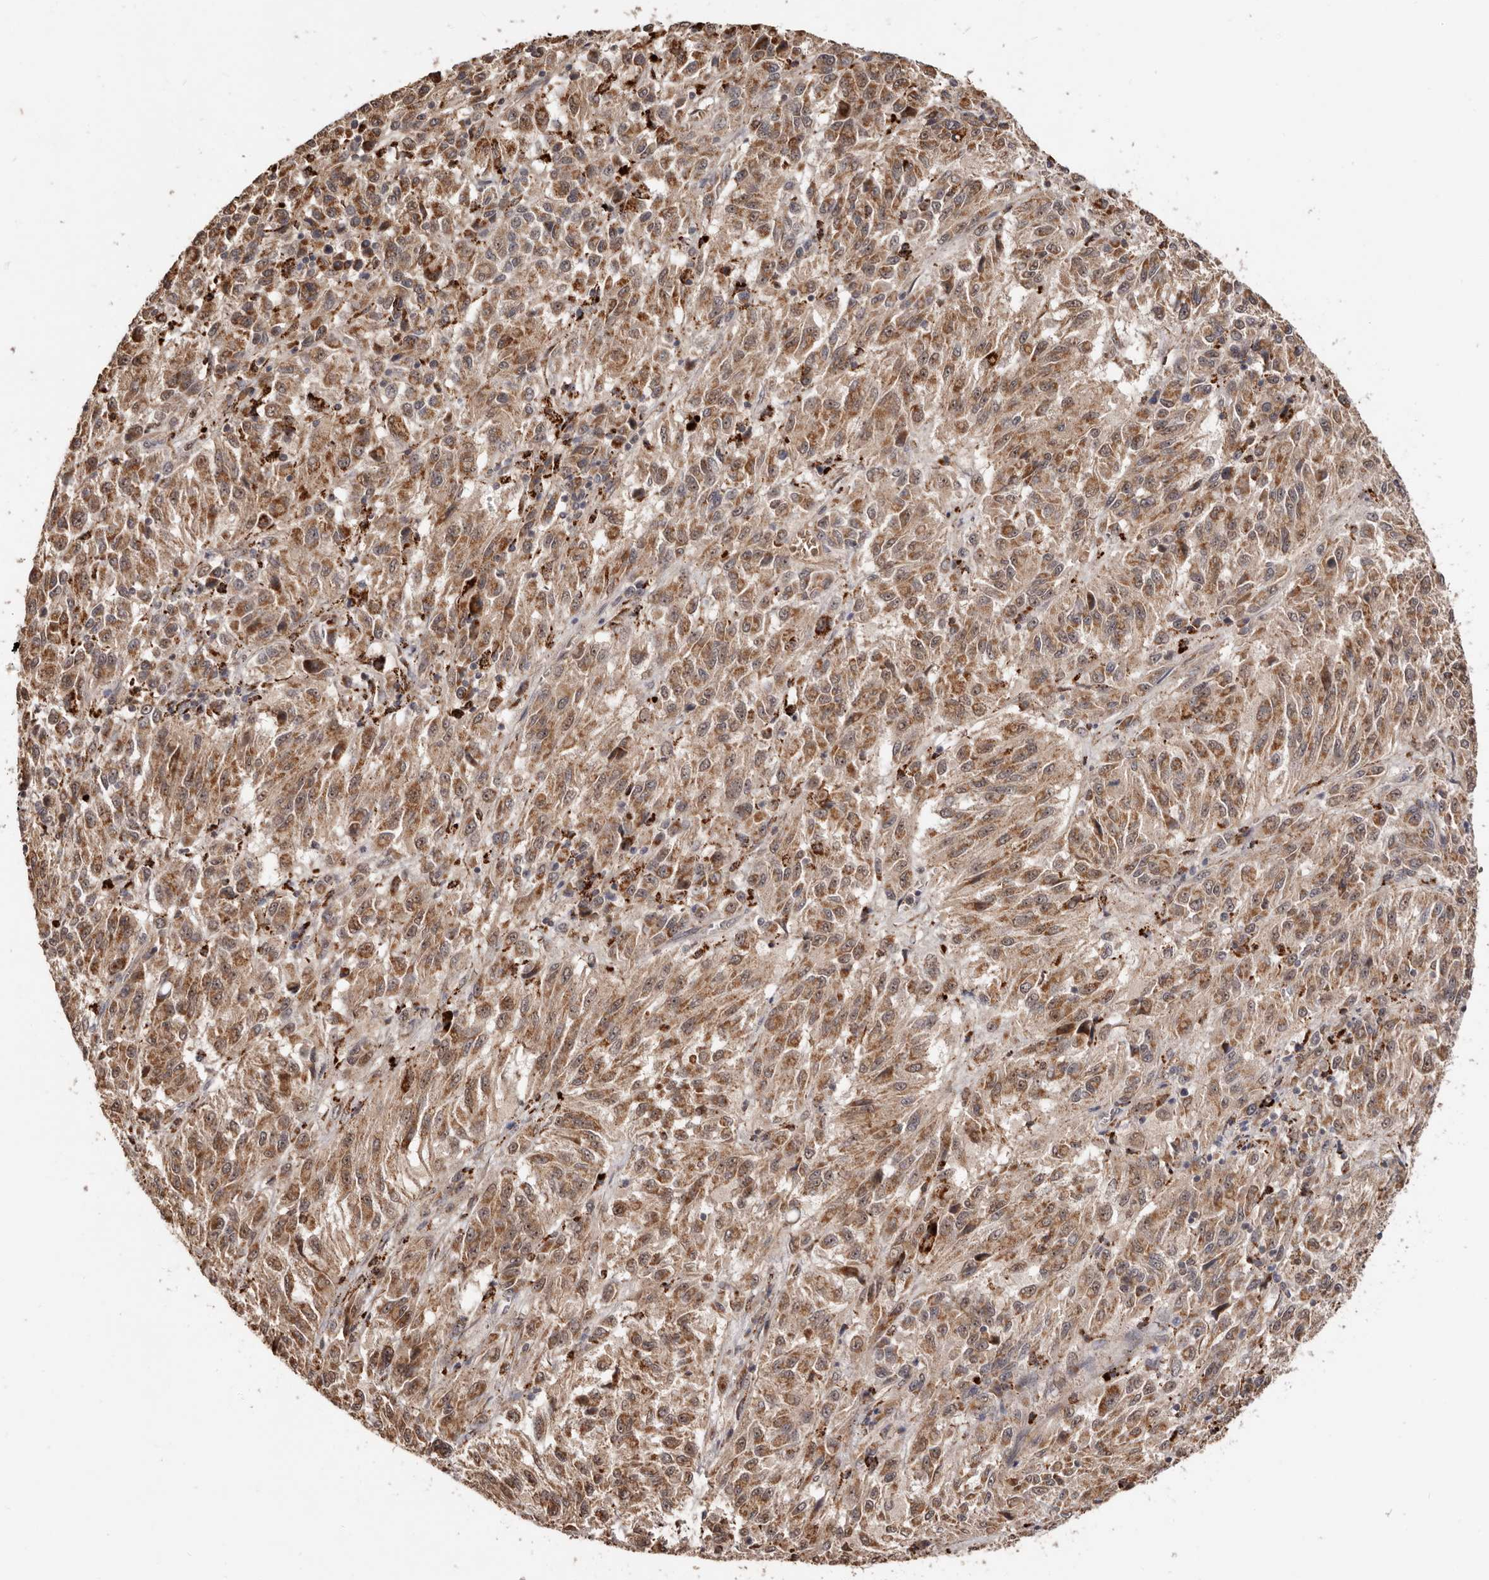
{"staining": {"intensity": "moderate", "quantity": ">75%", "location": "cytoplasmic/membranous"}, "tissue": "melanoma", "cell_type": "Tumor cells", "image_type": "cancer", "snomed": [{"axis": "morphology", "description": "Malignant melanoma, Metastatic site"}, {"axis": "topography", "description": "Lung"}], "caption": "IHC of human melanoma shows medium levels of moderate cytoplasmic/membranous expression in approximately >75% of tumor cells.", "gene": "AKAP7", "patient": {"sex": "male", "age": 64}}